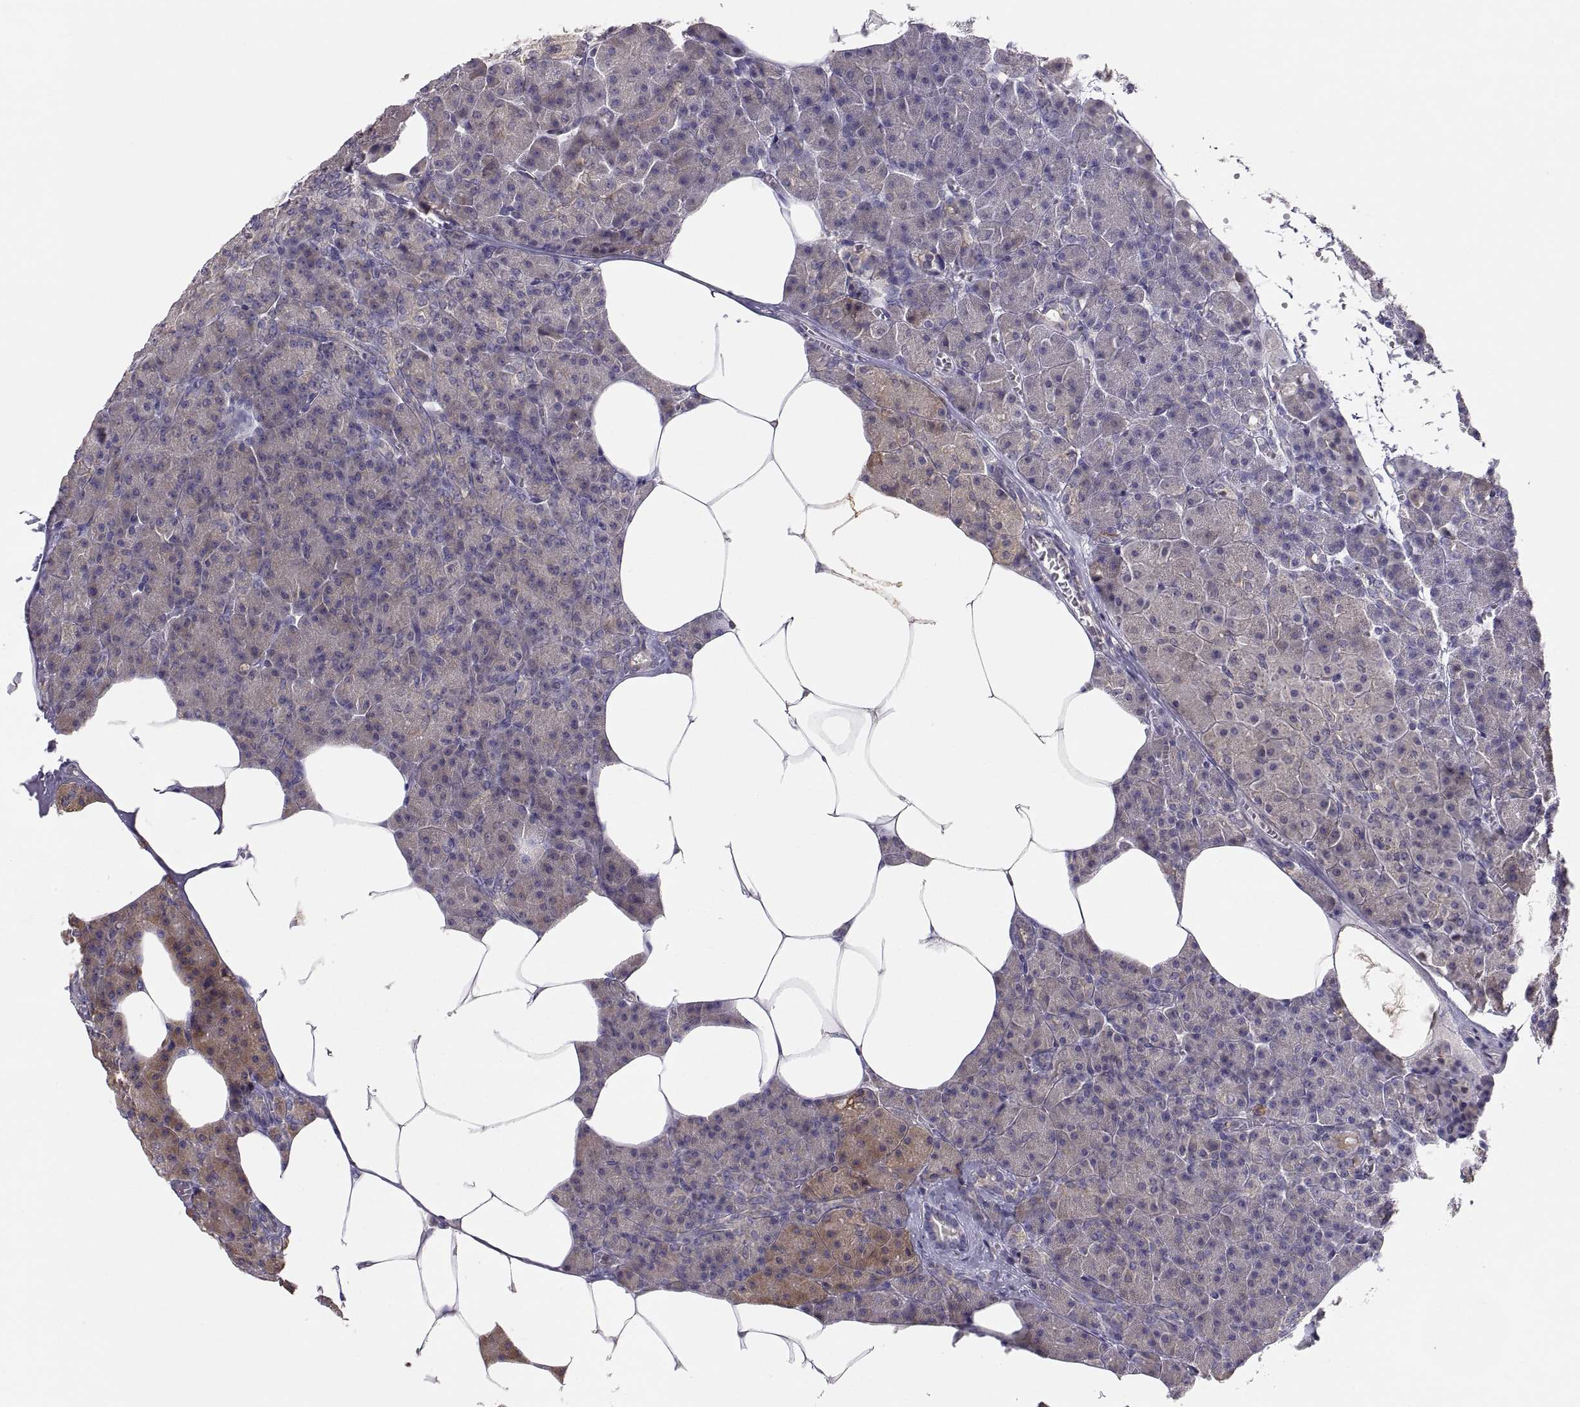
{"staining": {"intensity": "weak", "quantity": "<25%", "location": "cytoplasmic/membranous"}, "tissue": "pancreas", "cell_type": "Exocrine glandular cells", "image_type": "normal", "snomed": [{"axis": "morphology", "description": "Normal tissue, NOS"}, {"axis": "topography", "description": "Pancreas"}], "caption": "This is an immunohistochemistry photomicrograph of normal human pancreas. There is no positivity in exocrine glandular cells.", "gene": "ERO1A", "patient": {"sex": "female", "age": 45}}